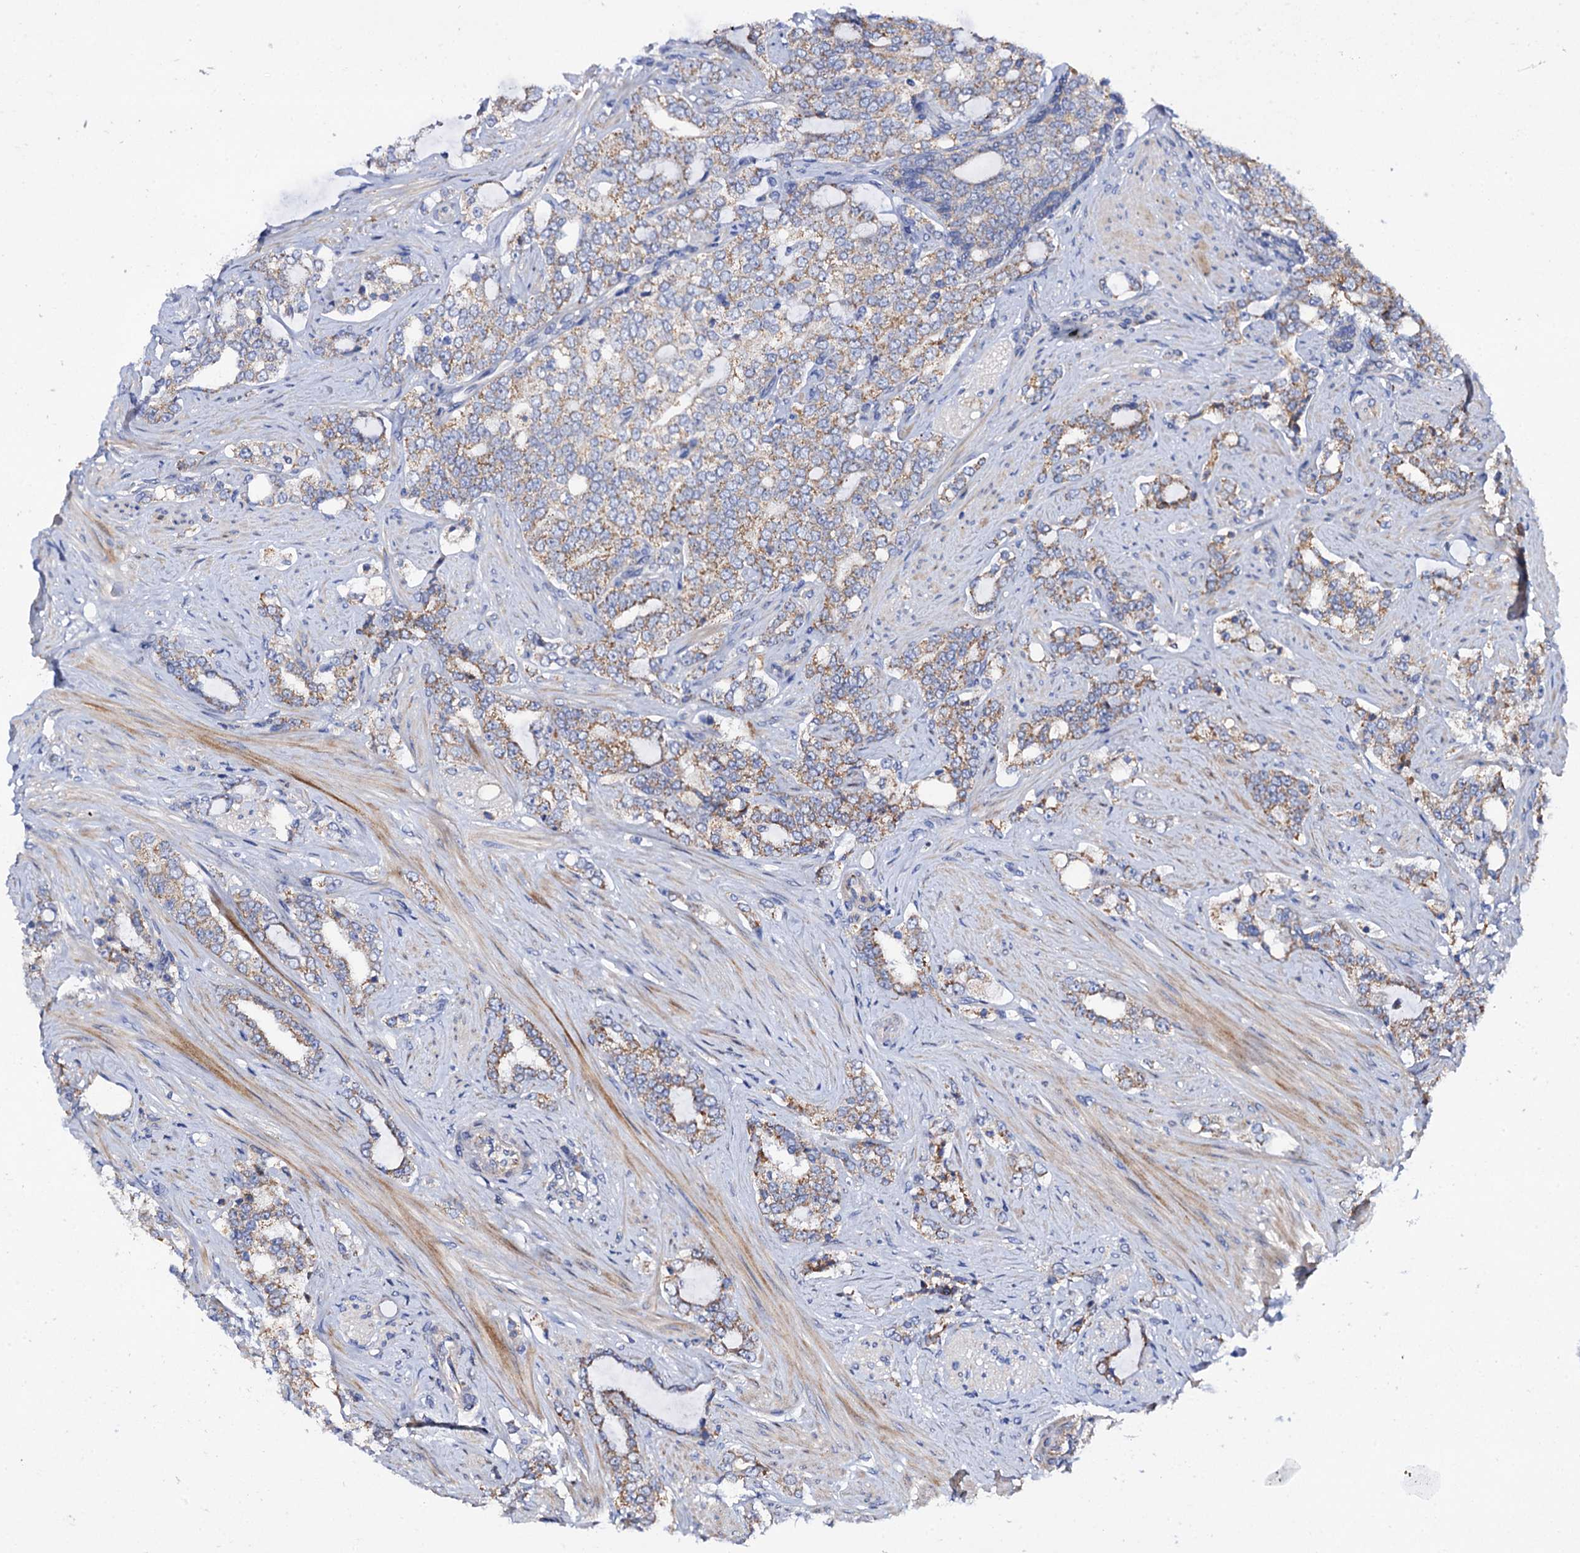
{"staining": {"intensity": "moderate", "quantity": ">75%", "location": "cytoplasmic/membranous"}, "tissue": "prostate cancer", "cell_type": "Tumor cells", "image_type": "cancer", "snomed": [{"axis": "morphology", "description": "Adenocarcinoma, High grade"}, {"axis": "topography", "description": "Prostate"}], "caption": "Moderate cytoplasmic/membranous expression for a protein is appreciated in about >75% of tumor cells of prostate cancer (high-grade adenocarcinoma) using IHC.", "gene": "MRPL48", "patient": {"sex": "male", "age": 64}}